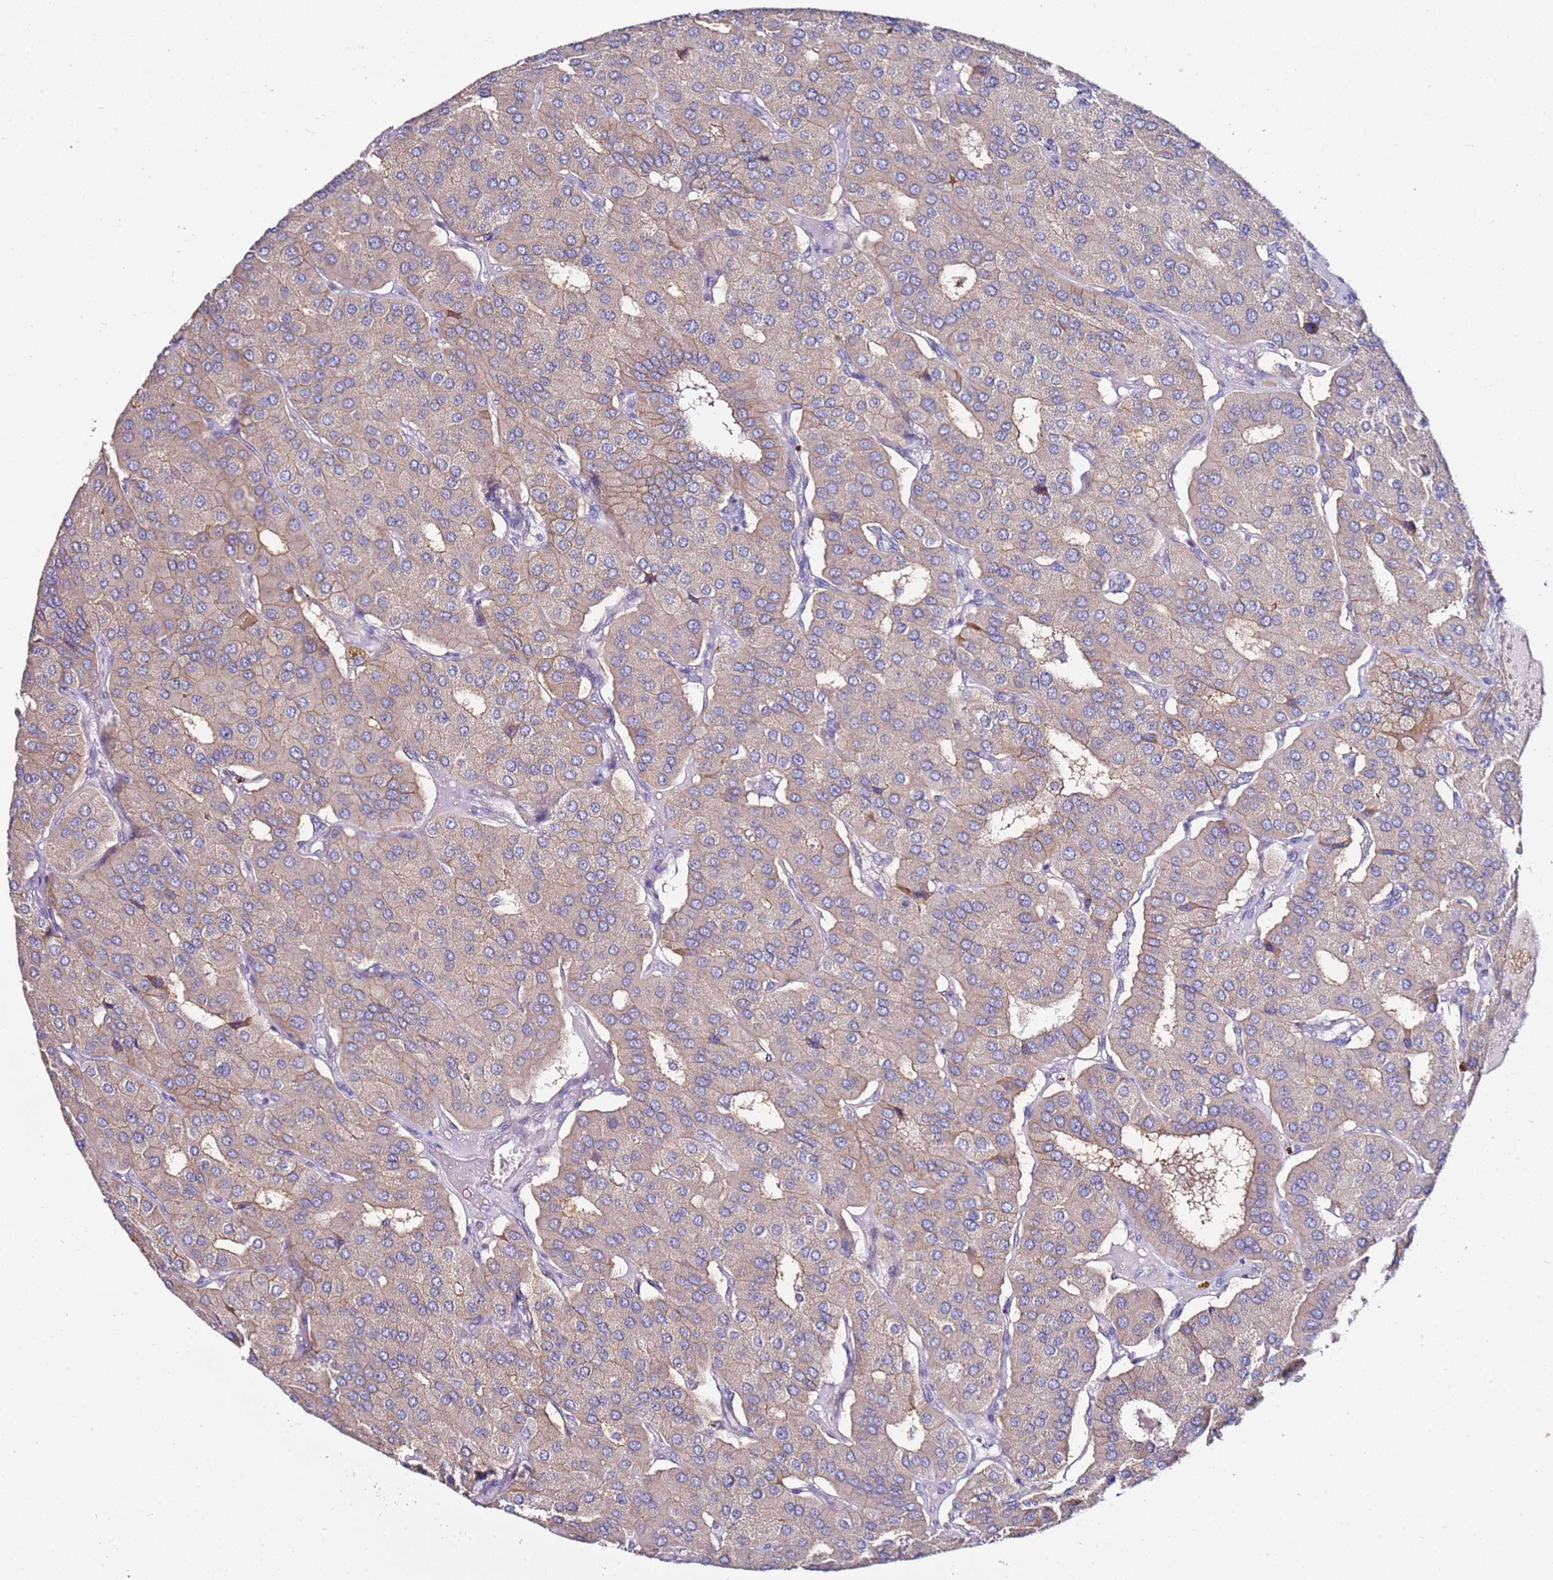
{"staining": {"intensity": "weak", "quantity": "<25%", "location": "cytoplasmic/membranous"}, "tissue": "parathyroid gland", "cell_type": "Glandular cells", "image_type": "normal", "snomed": [{"axis": "morphology", "description": "Normal tissue, NOS"}, {"axis": "morphology", "description": "Adenoma, NOS"}, {"axis": "topography", "description": "Parathyroid gland"}], "caption": "The photomicrograph exhibits no staining of glandular cells in benign parathyroid gland. The staining was performed using DAB (3,3'-diaminobenzidine) to visualize the protein expression in brown, while the nuclei were stained in blue with hematoxylin (Magnification: 20x).", "gene": "SRRM5", "patient": {"sex": "female", "age": 86}}